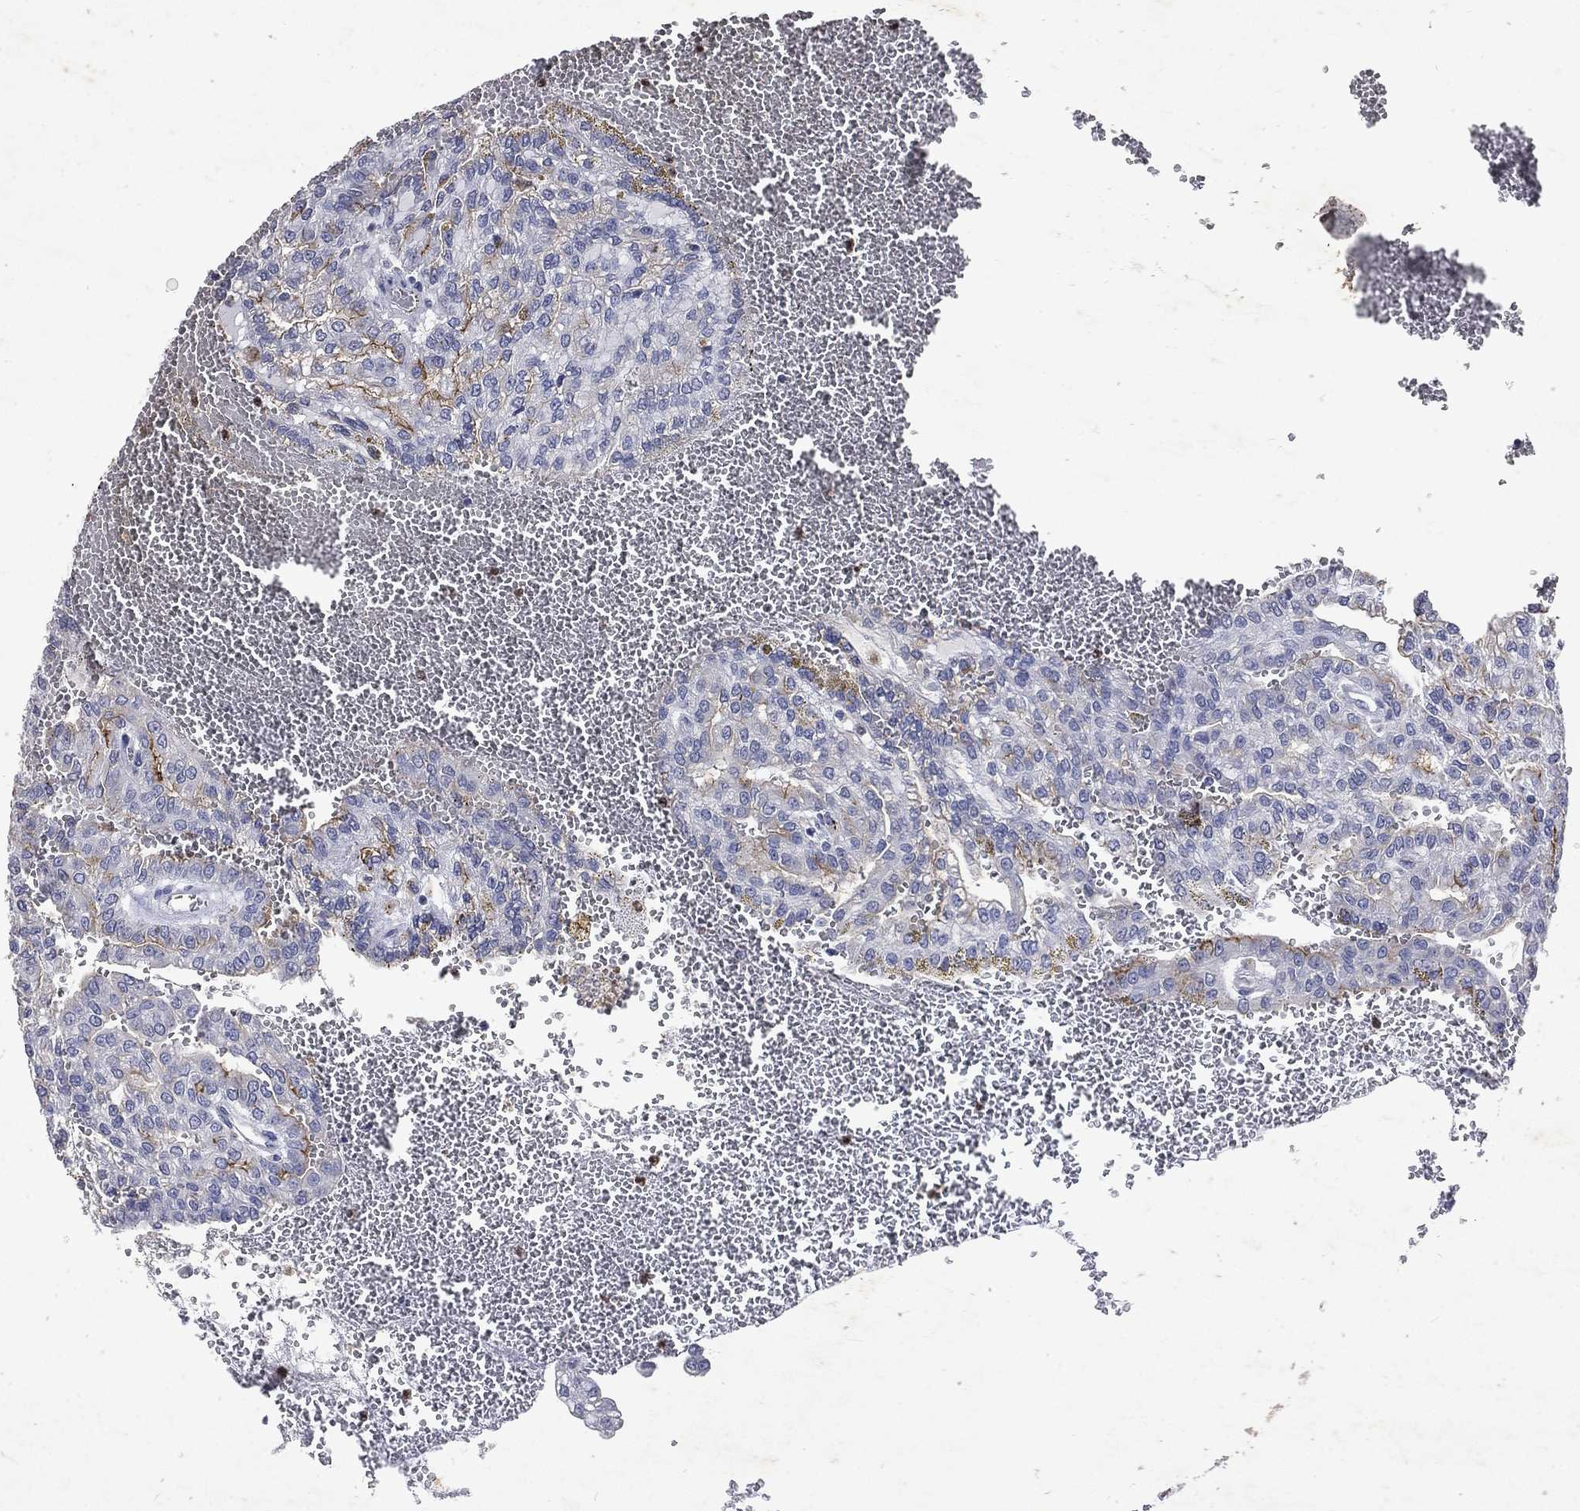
{"staining": {"intensity": "strong", "quantity": "<25%", "location": "cytoplasmic/membranous"}, "tissue": "renal cancer", "cell_type": "Tumor cells", "image_type": "cancer", "snomed": [{"axis": "morphology", "description": "Adenocarcinoma, NOS"}, {"axis": "topography", "description": "Kidney"}], "caption": "Immunohistochemical staining of human renal cancer exhibits medium levels of strong cytoplasmic/membranous protein expression in approximately <25% of tumor cells.", "gene": "SLC34A2", "patient": {"sex": "male", "age": 63}}